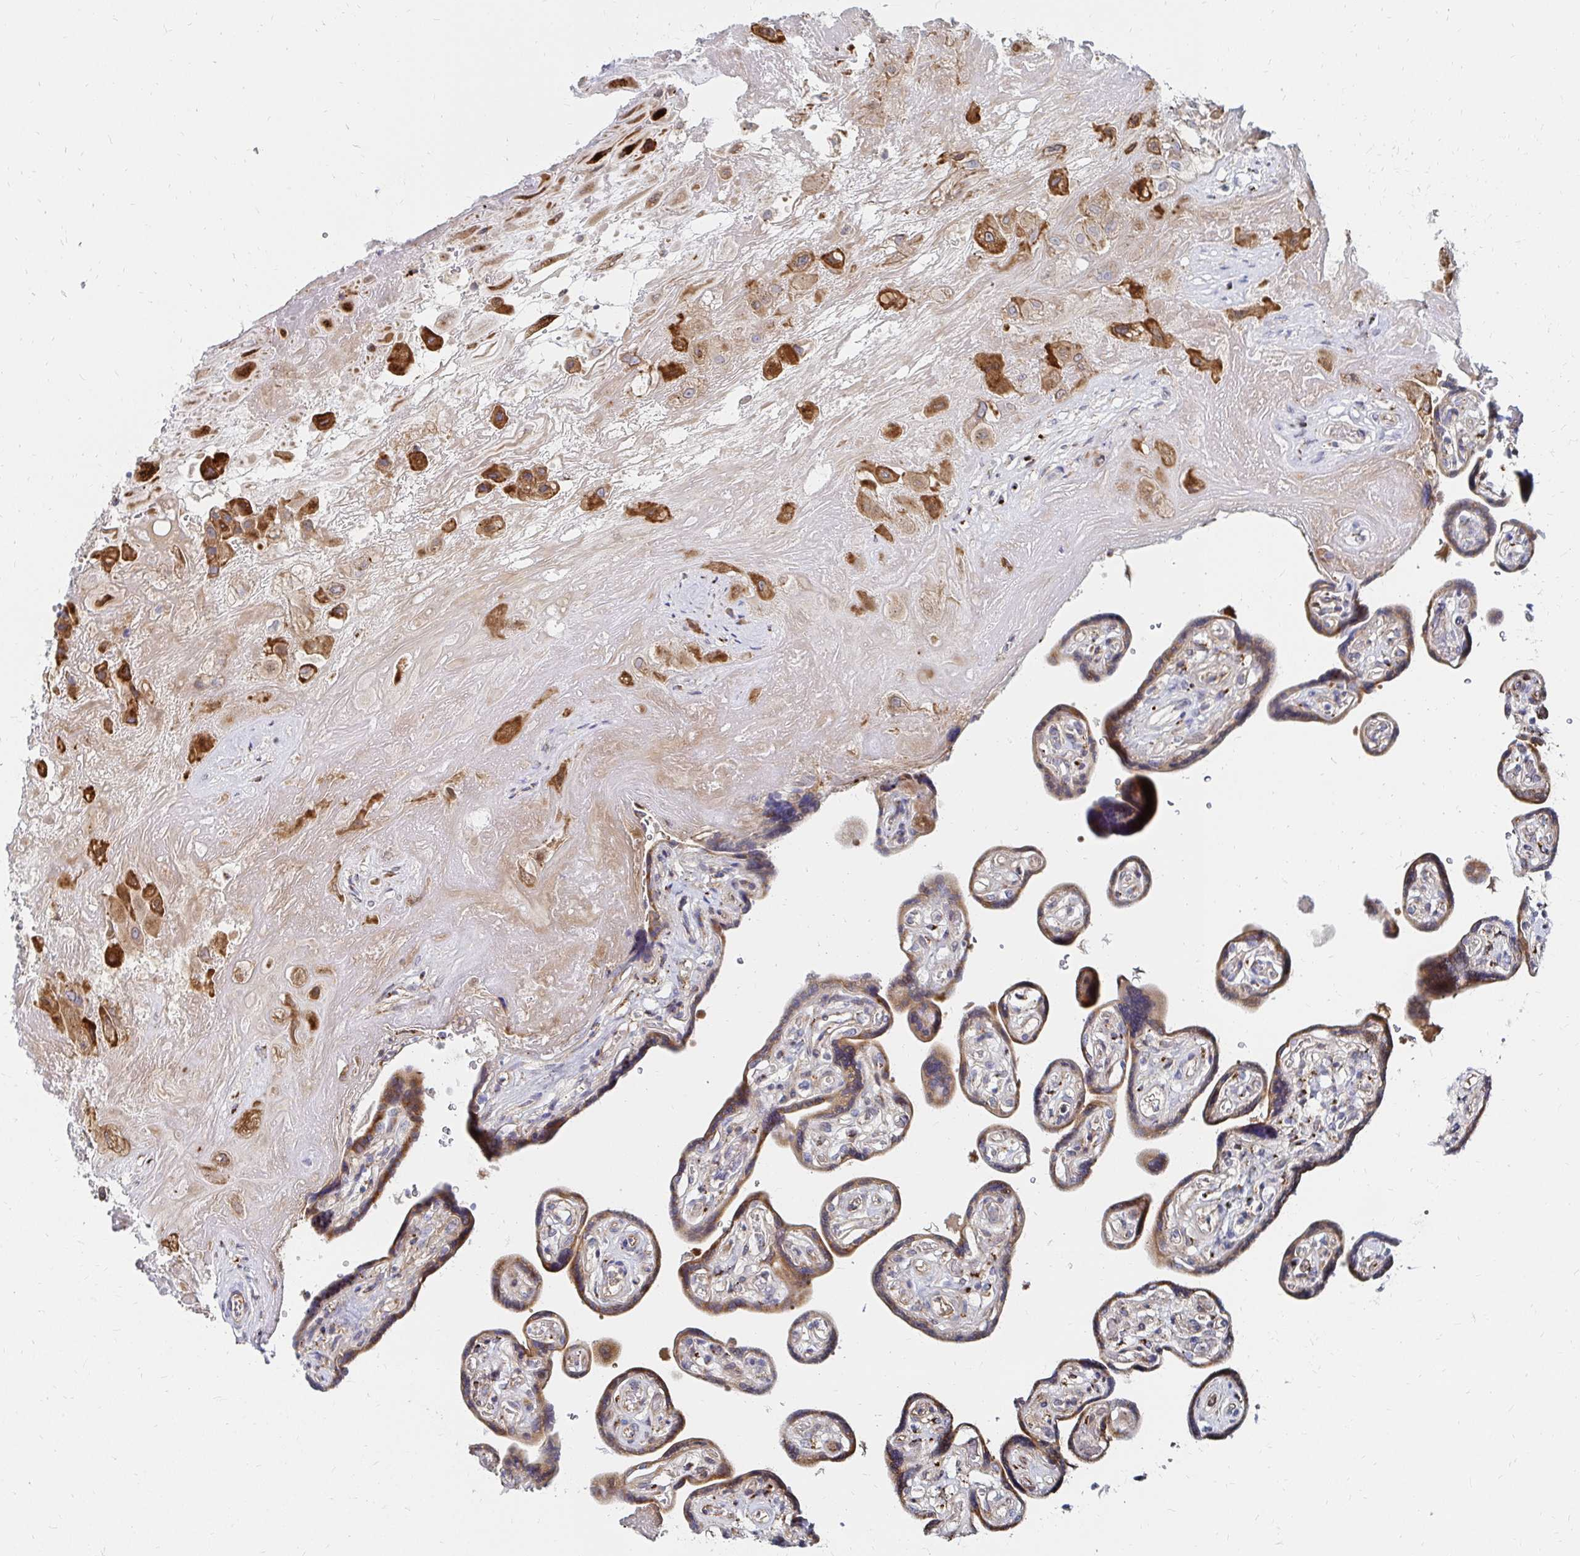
{"staining": {"intensity": "strong", "quantity": ">75%", "location": "cytoplasmic/membranous"}, "tissue": "placenta", "cell_type": "Decidual cells", "image_type": "normal", "snomed": [{"axis": "morphology", "description": "Normal tissue, NOS"}, {"axis": "topography", "description": "Placenta"}], "caption": "Immunohistochemistry (IHC) (DAB) staining of benign human placenta displays strong cytoplasmic/membranous protein staining in approximately >75% of decidual cells. The protein is shown in brown color, while the nuclei are stained blue.", "gene": "MAN1A1", "patient": {"sex": "female", "age": 32}}